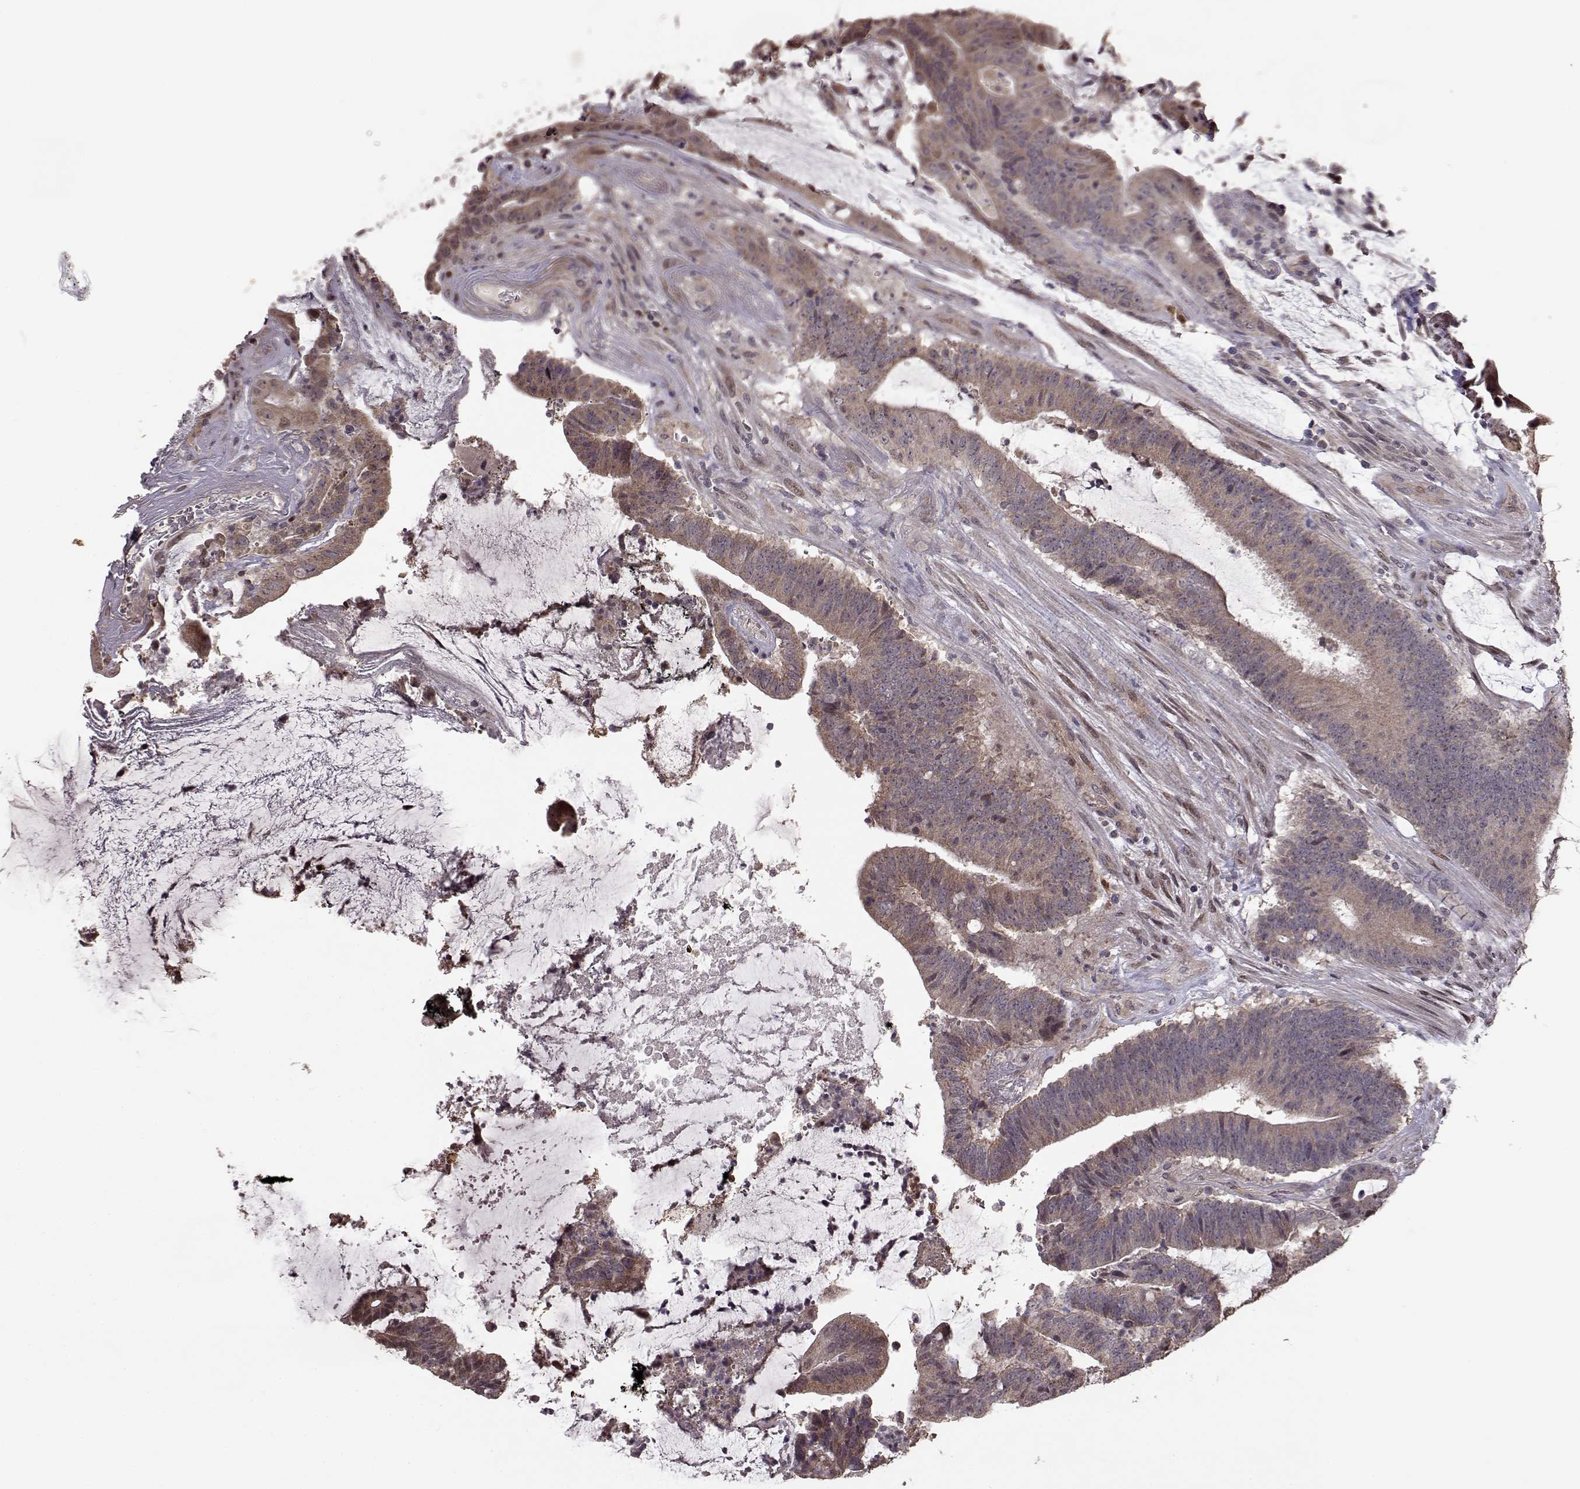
{"staining": {"intensity": "weak", "quantity": ">75%", "location": "cytoplasmic/membranous"}, "tissue": "colorectal cancer", "cell_type": "Tumor cells", "image_type": "cancer", "snomed": [{"axis": "morphology", "description": "Adenocarcinoma, NOS"}, {"axis": "topography", "description": "Colon"}], "caption": "Brown immunohistochemical staining in human colorectal cancer (adenocarcinoma) displays weak cytoplasmic/membranous staining in approximately >75% of tumor cells.", "gene": "BACH2", "patient": {"sex": "female", "age": 43}}